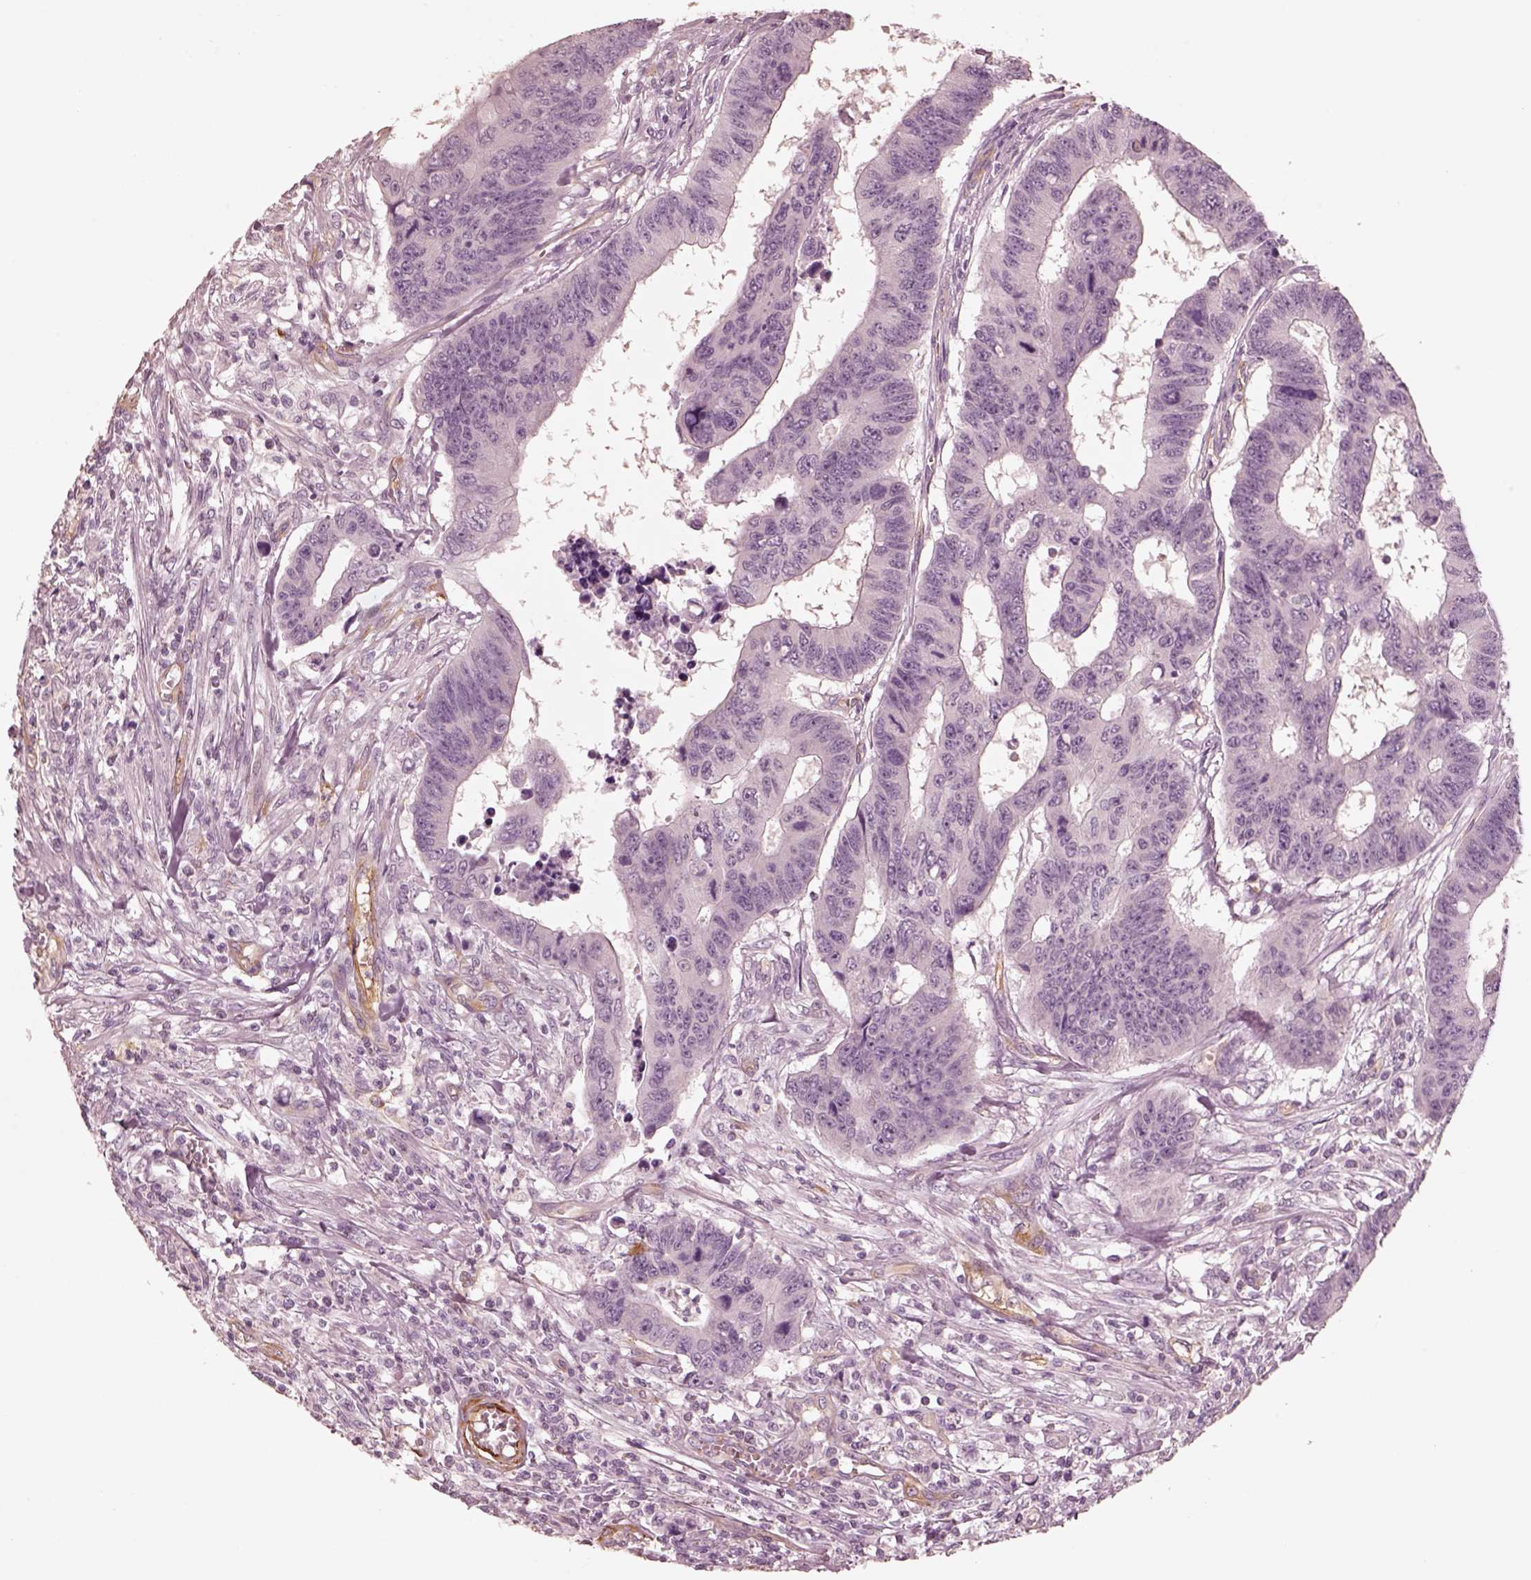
{"staining": {"intensity": "negative", "quantity": "none", "location": "none"}, "tissue": "colorectal cancer", "cell_type": "Tumor cells", "image_type": "cancer", "snomed": [{"axis": "morphology", "description": "Adenocarcinoma, NOS"}, {"axis": "topography", "description": "Rectum"}], "caption": "An image of human colorectal cancer (adenocarcinoma) is negative for staining in tumor cells.", "gene": "DNAAF9", "patient": {"sex": "female", "age": 85}}